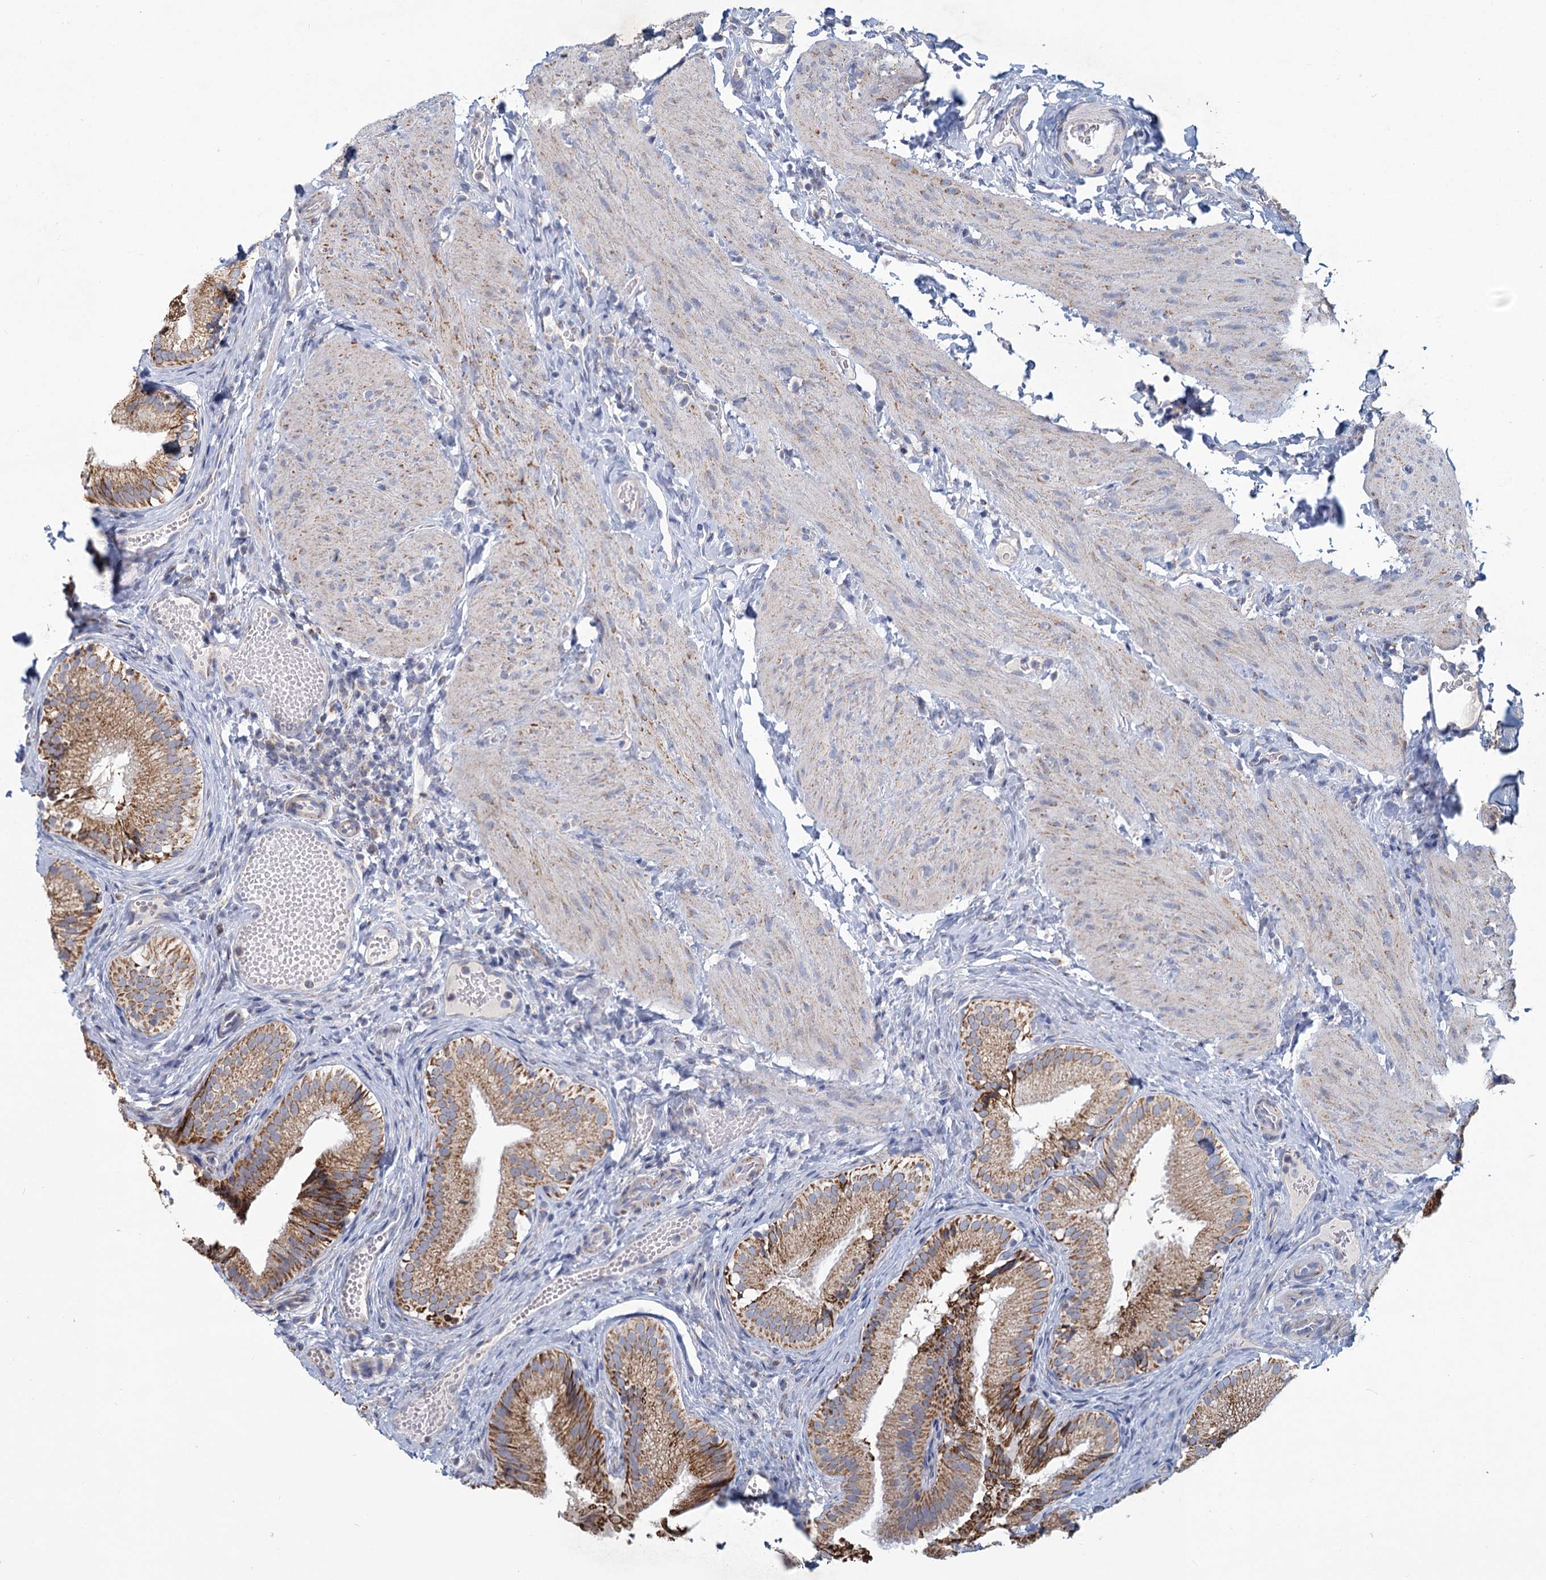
{"staining": {"intensity": "moderate", "quantity": ">75%", "location": "cytoplasmic/membranous"}, "tissue": "gallbladder", "cell_type": "Glandular cells", "image_type": "normal", "snomed": [{"axis": "morphology", "description": "Normal tissue, NOS"}, {"axis": "topography", "description": "Gallbladder"}], "caption": "Protein staining of unremarkable gallbladder displays moderate cytoplasmic/membranous positivity in about >75% of glandular cells. The protein of interest is shown in brown color, while the nuclei are stained blue.", "gene": "NDUFC2", "patient": {"sex": "female", "age": 30}}